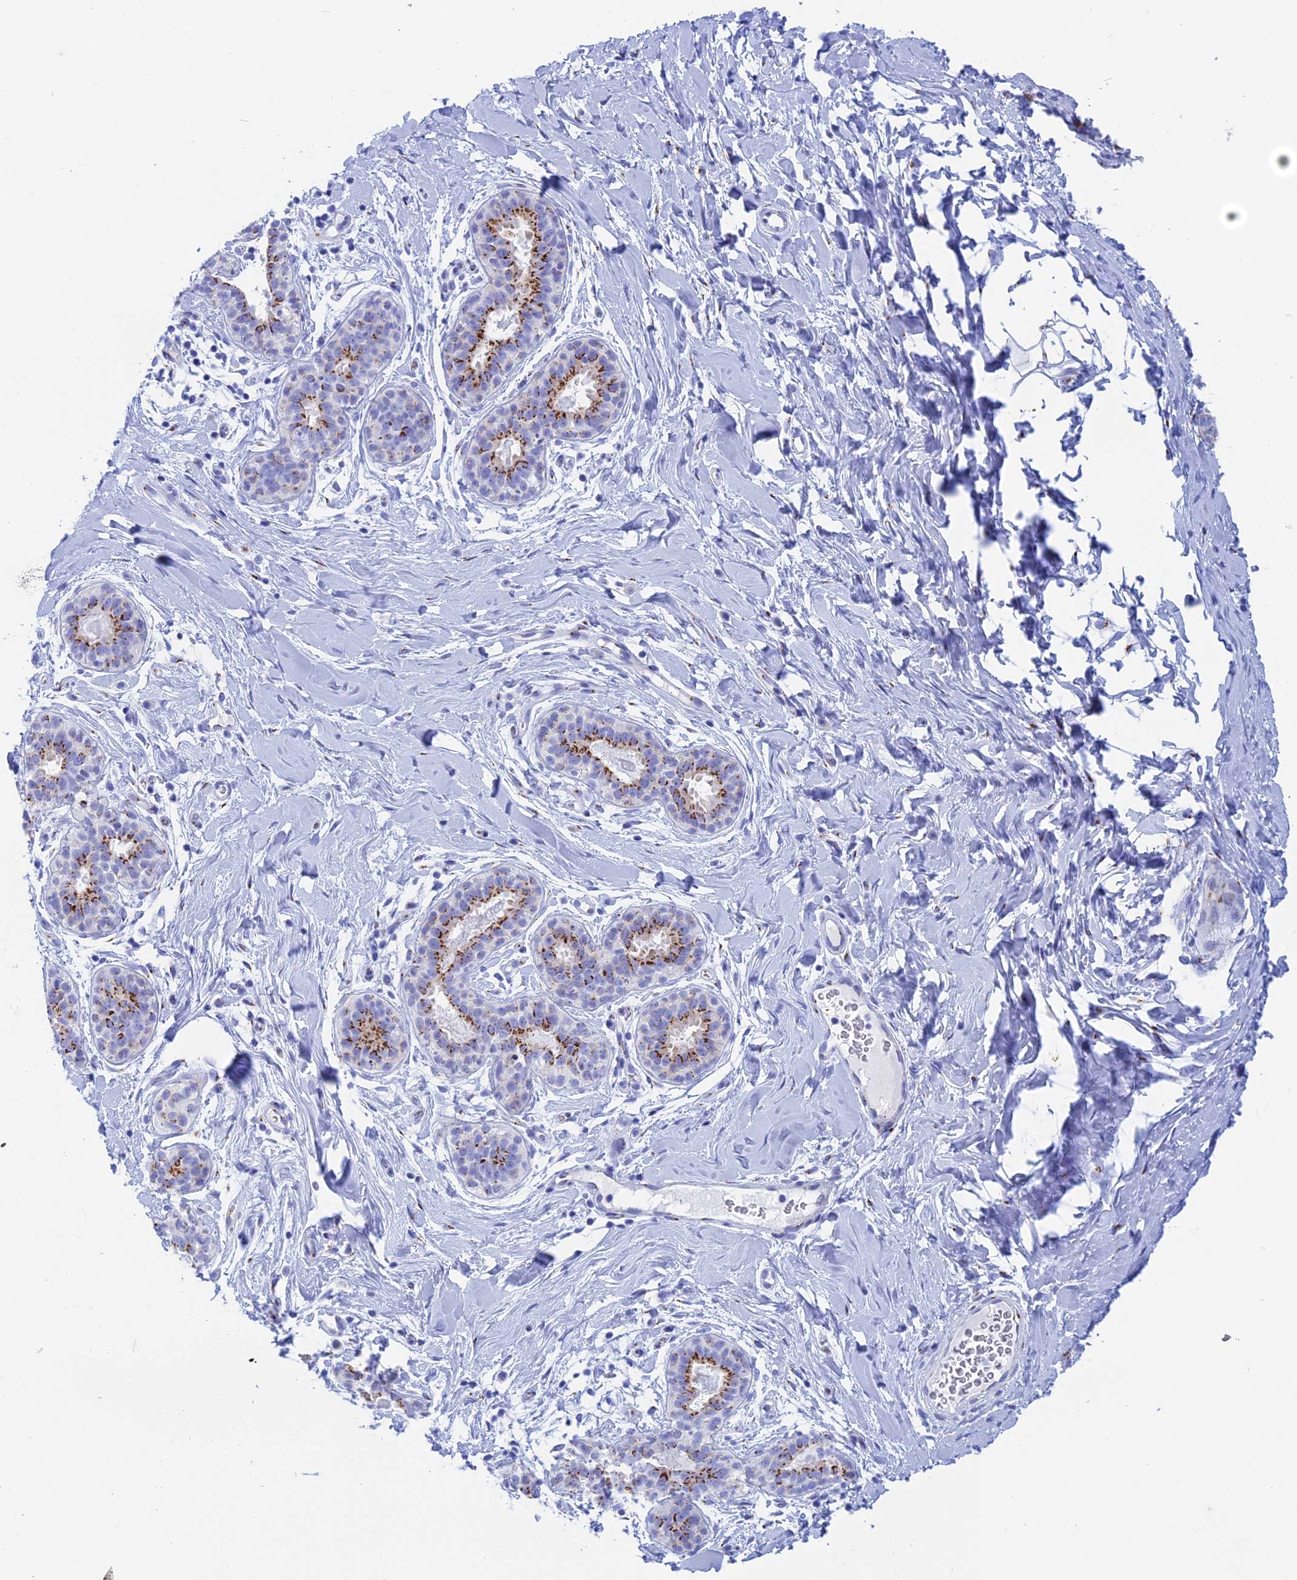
{"staining": {"intensity": "negative", "quantity": "none", "location": "none"}, "tissue": "adipose tissue", "cell_type": "Adipocytes", "image_type": "normal", "snomed": [{"axis": "morphology", "description": "Normal tissue, NOS"}, {"axis": "topography", "description": "Breast"}], "caption": "Image shows no protein staining in adipocytes of normal adipose tissue.", "gene": "ERICH4", "patient": {"sex": "female", "age": 26}}